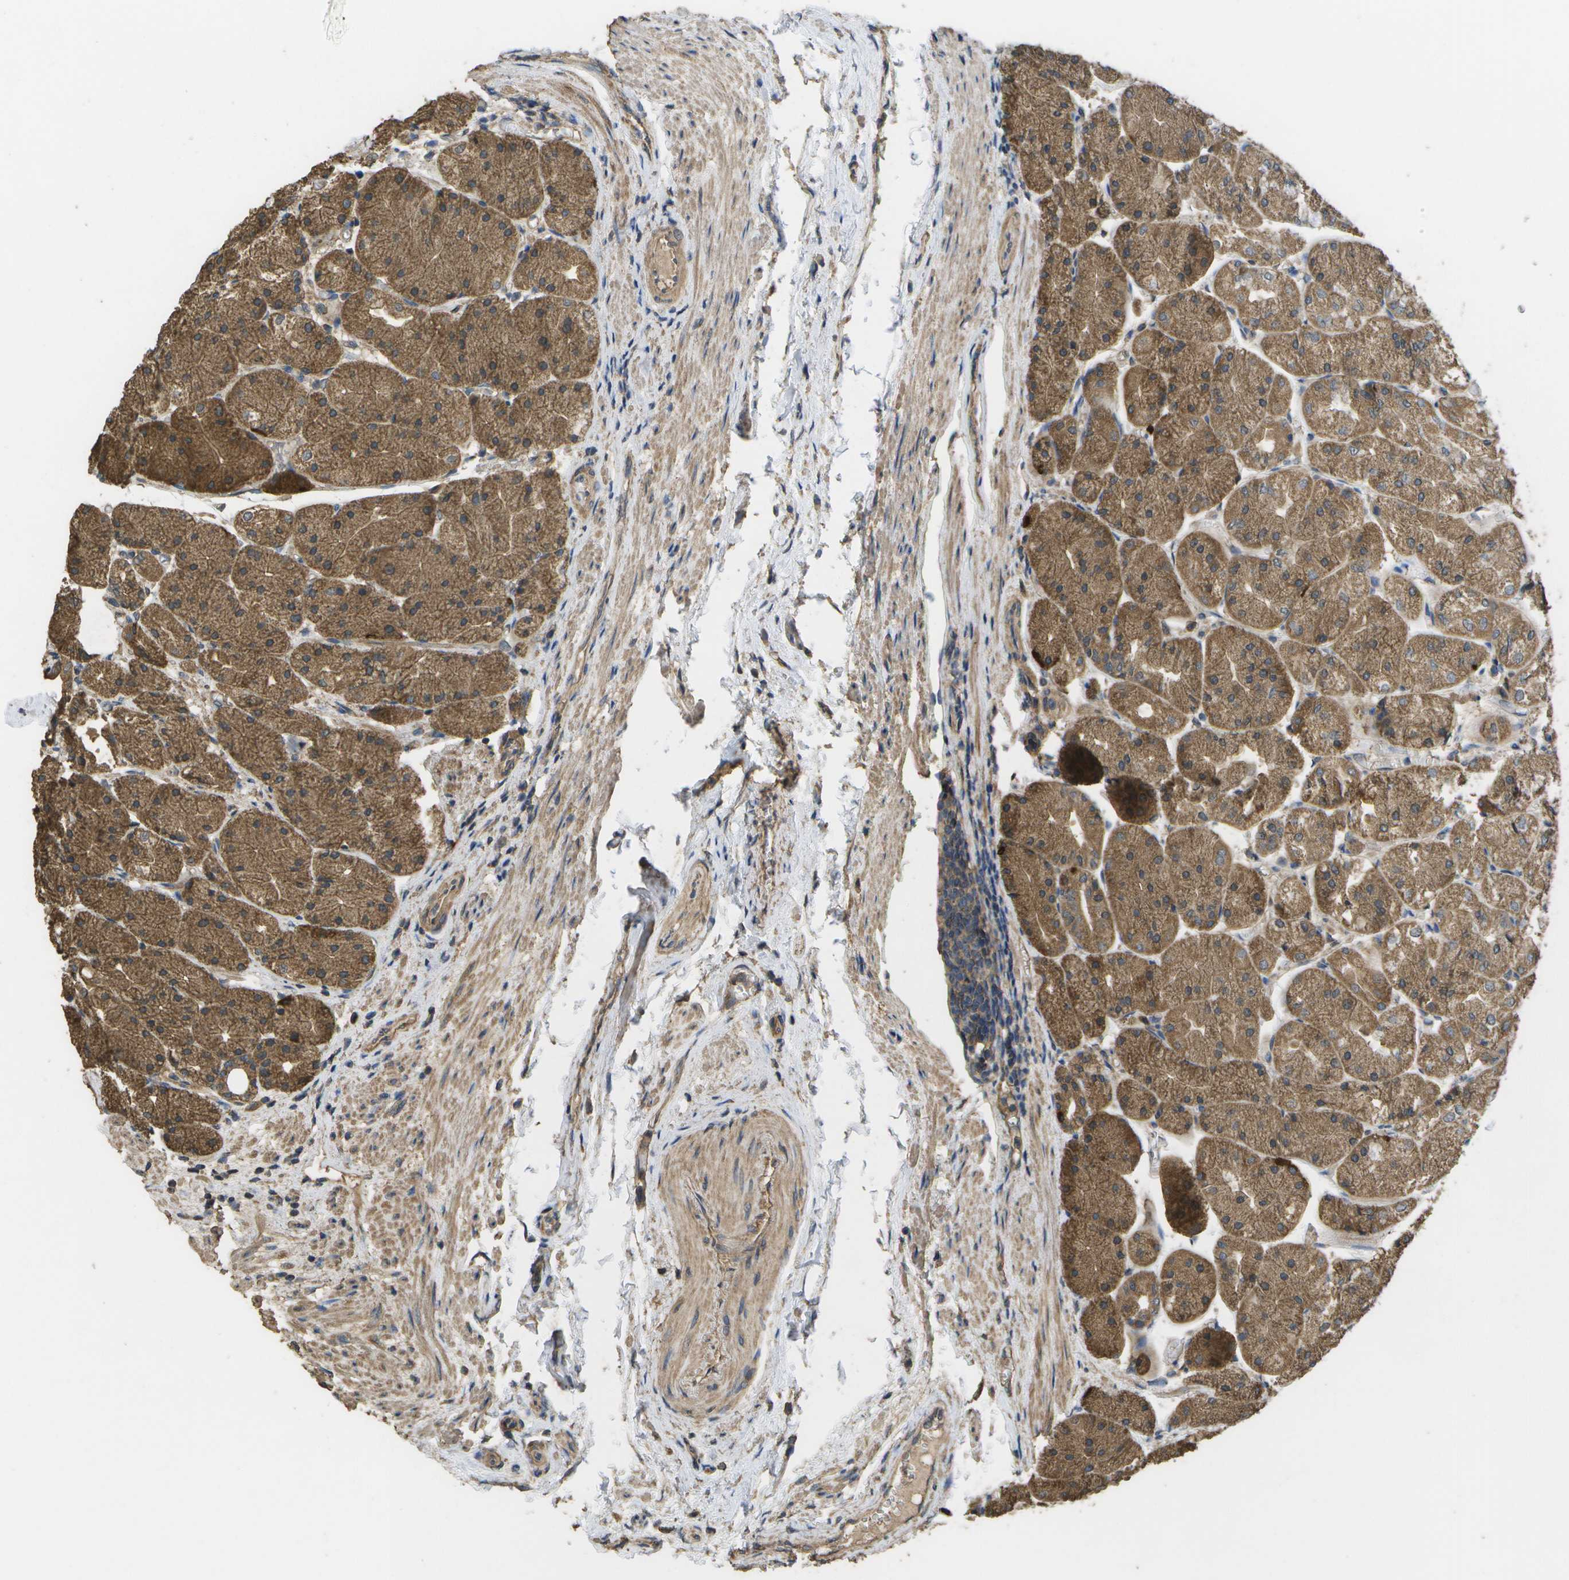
{"staining": {"intensity": "moderate", "quantity": ">75%", "location": "cytoplasmic/membranous"}, "tissue": "stomach", "cell_type": "Glandular cells", "image_type": "normal", "snomed": [{"axis": "morphology", "description": "Normal tissue, NOS"}, {"axis": "topography", "description": "Stomach, upper"}], "caption": "High-magnification brightfield microscopy of unremarkable stomach stained with DAB (brown) and counterstained with hematoxylin (blue). glandular cells exhibit moderate cytoplasmic/membranous staining is appreciated in about>75% of cells.", "gene": "SACS", "patient": {"sex": "male", "age": 72}}